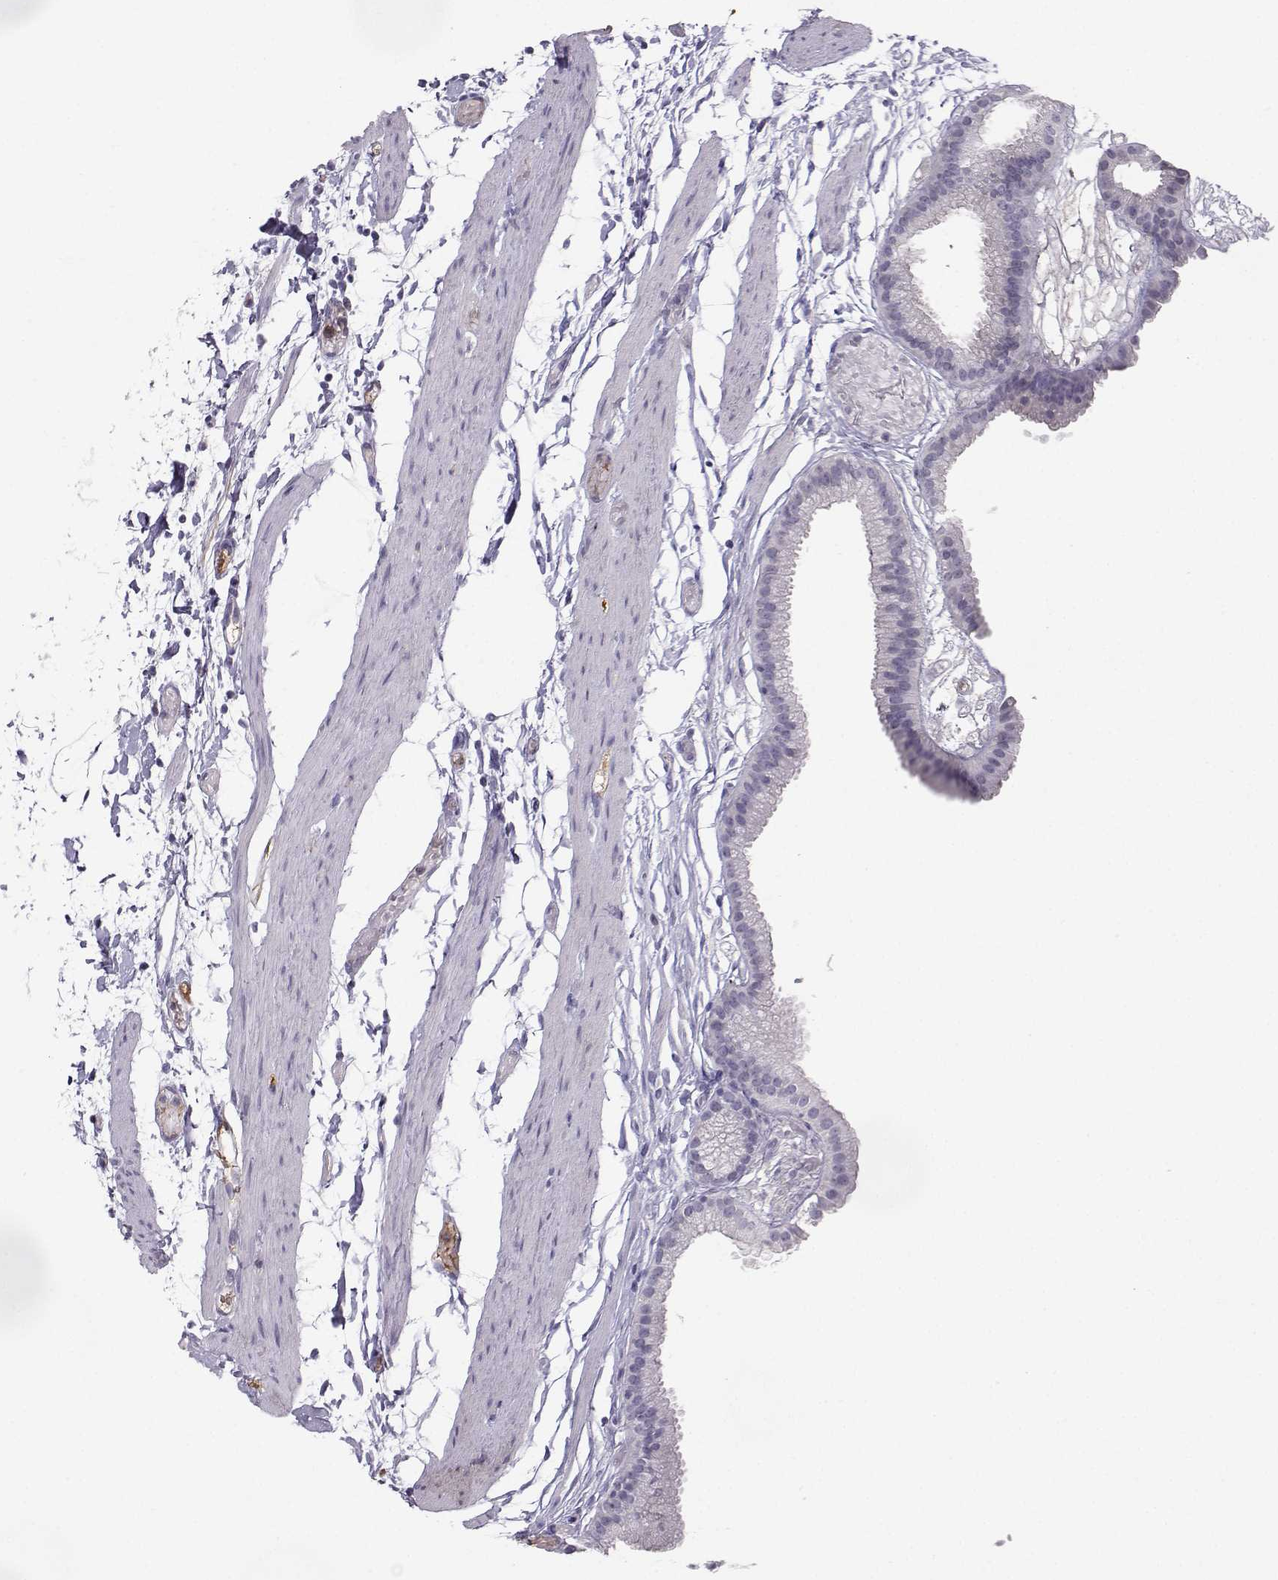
{"staining": {"intensity": "negative", "quantity": "none", "location": "none"}, "tissue": "gallbladder", "cell_type": "Glandular cells", "image_type": "normal", "snomed": [{"axis": "morphology", "description": "Normal tissue, NOS"}, {"axis": "topography", "description": "Gallbladder"}], "caption": "Micrograph shows no significant protein positivity in glandular cells of benign gallbladder.", "gene": "LHX1", "patient": {"sex": "female", "age": 45}}